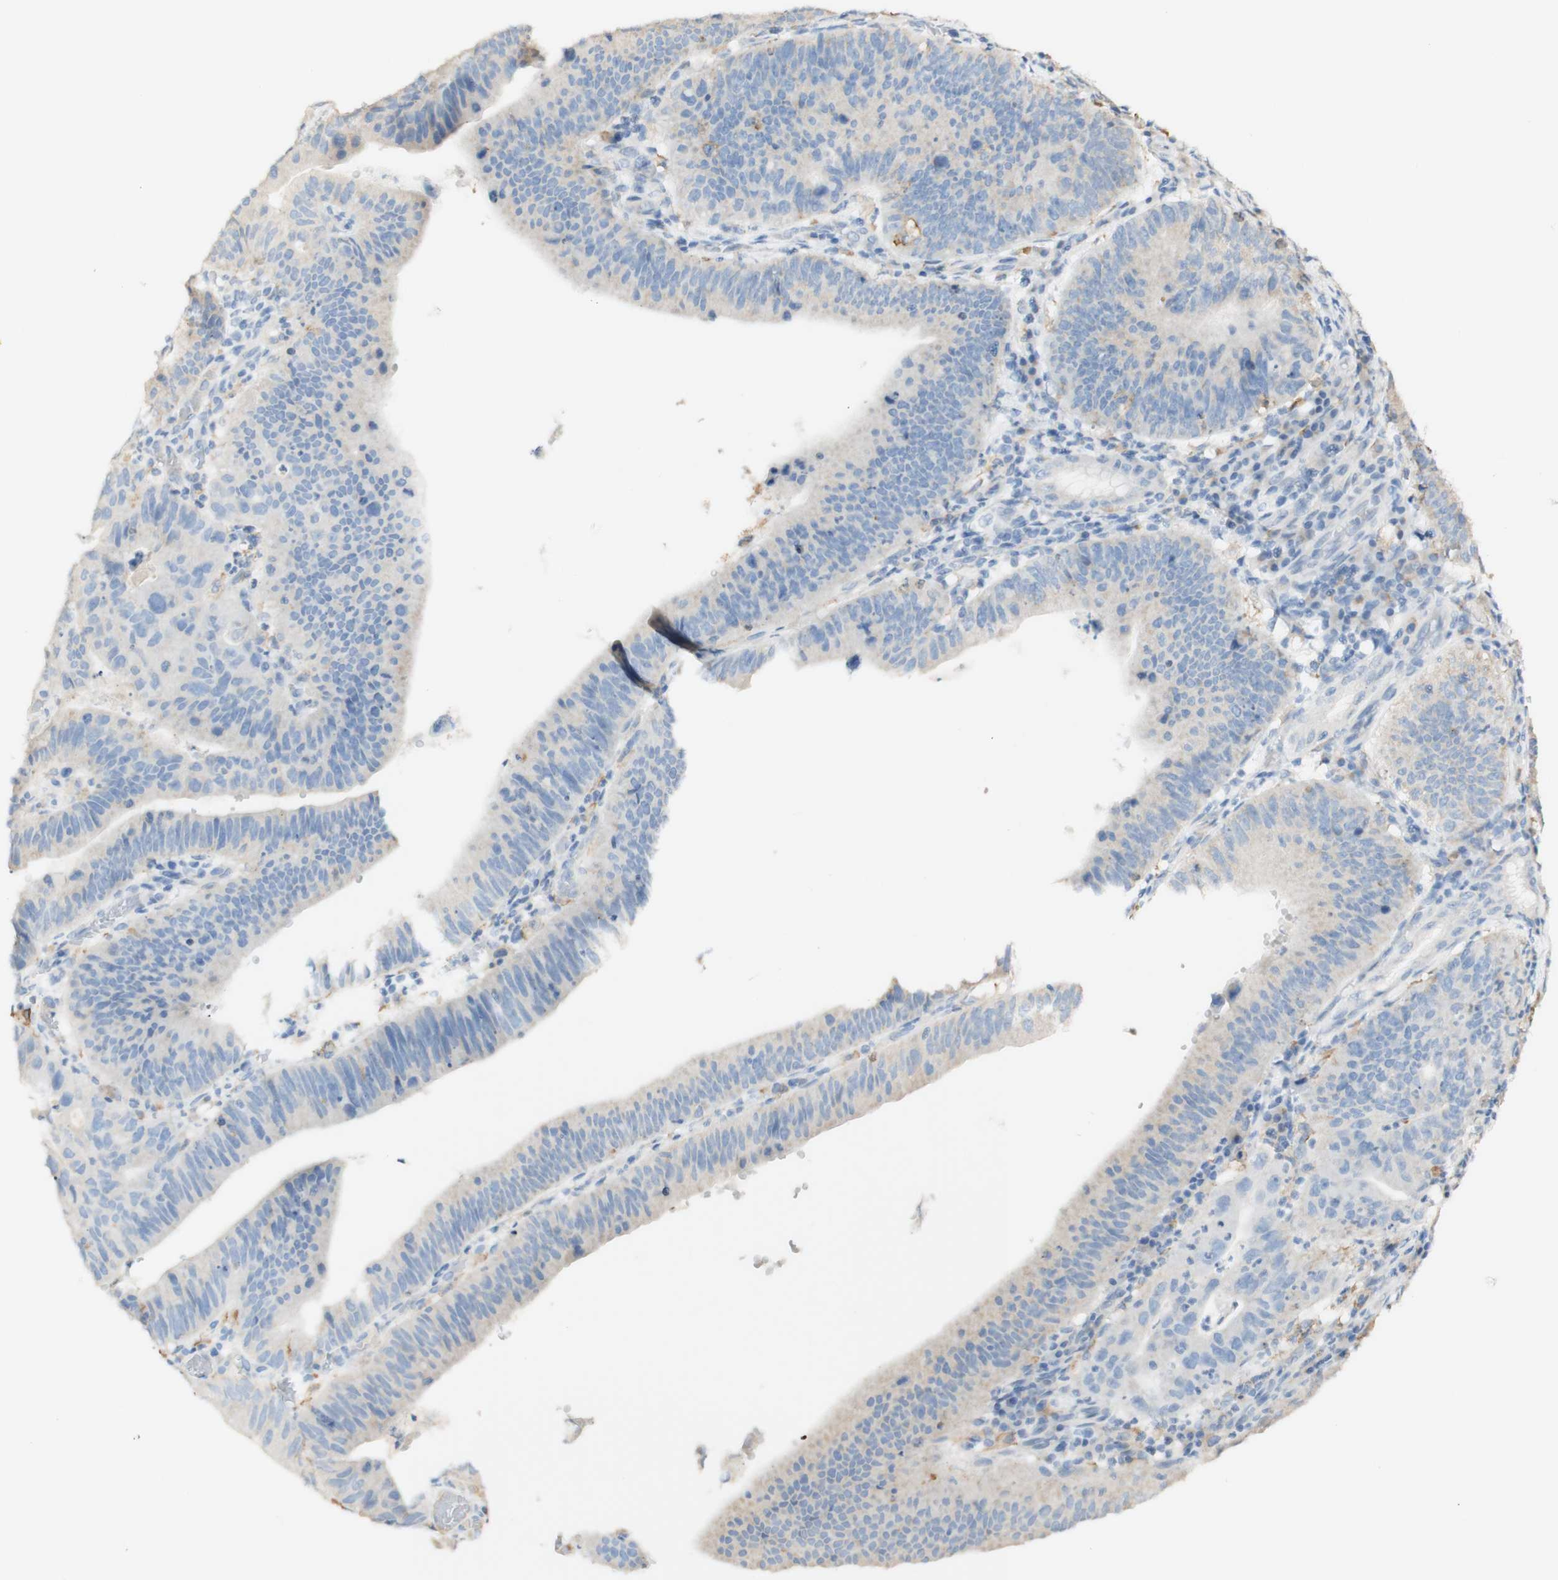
{"staining": {"intensity": "weak", "quantity": "<25%", "location": "cytoplasmic/membranous"}, "tissue": "stomach cancer", "cell_type": "Tumor cells", "image_type": "cancer", "snomed": [{"axis": "morphology", "description": "Adenocarcinoma, NOS"}, {"axis": "topography", "description": "Stomach"}], "caption": "Protein analysis of stomach adenocarcinoma displays no significant staining in tumor cells.", "gene": "FCGRT", "patient": {"sex": "male", "age": 59}}